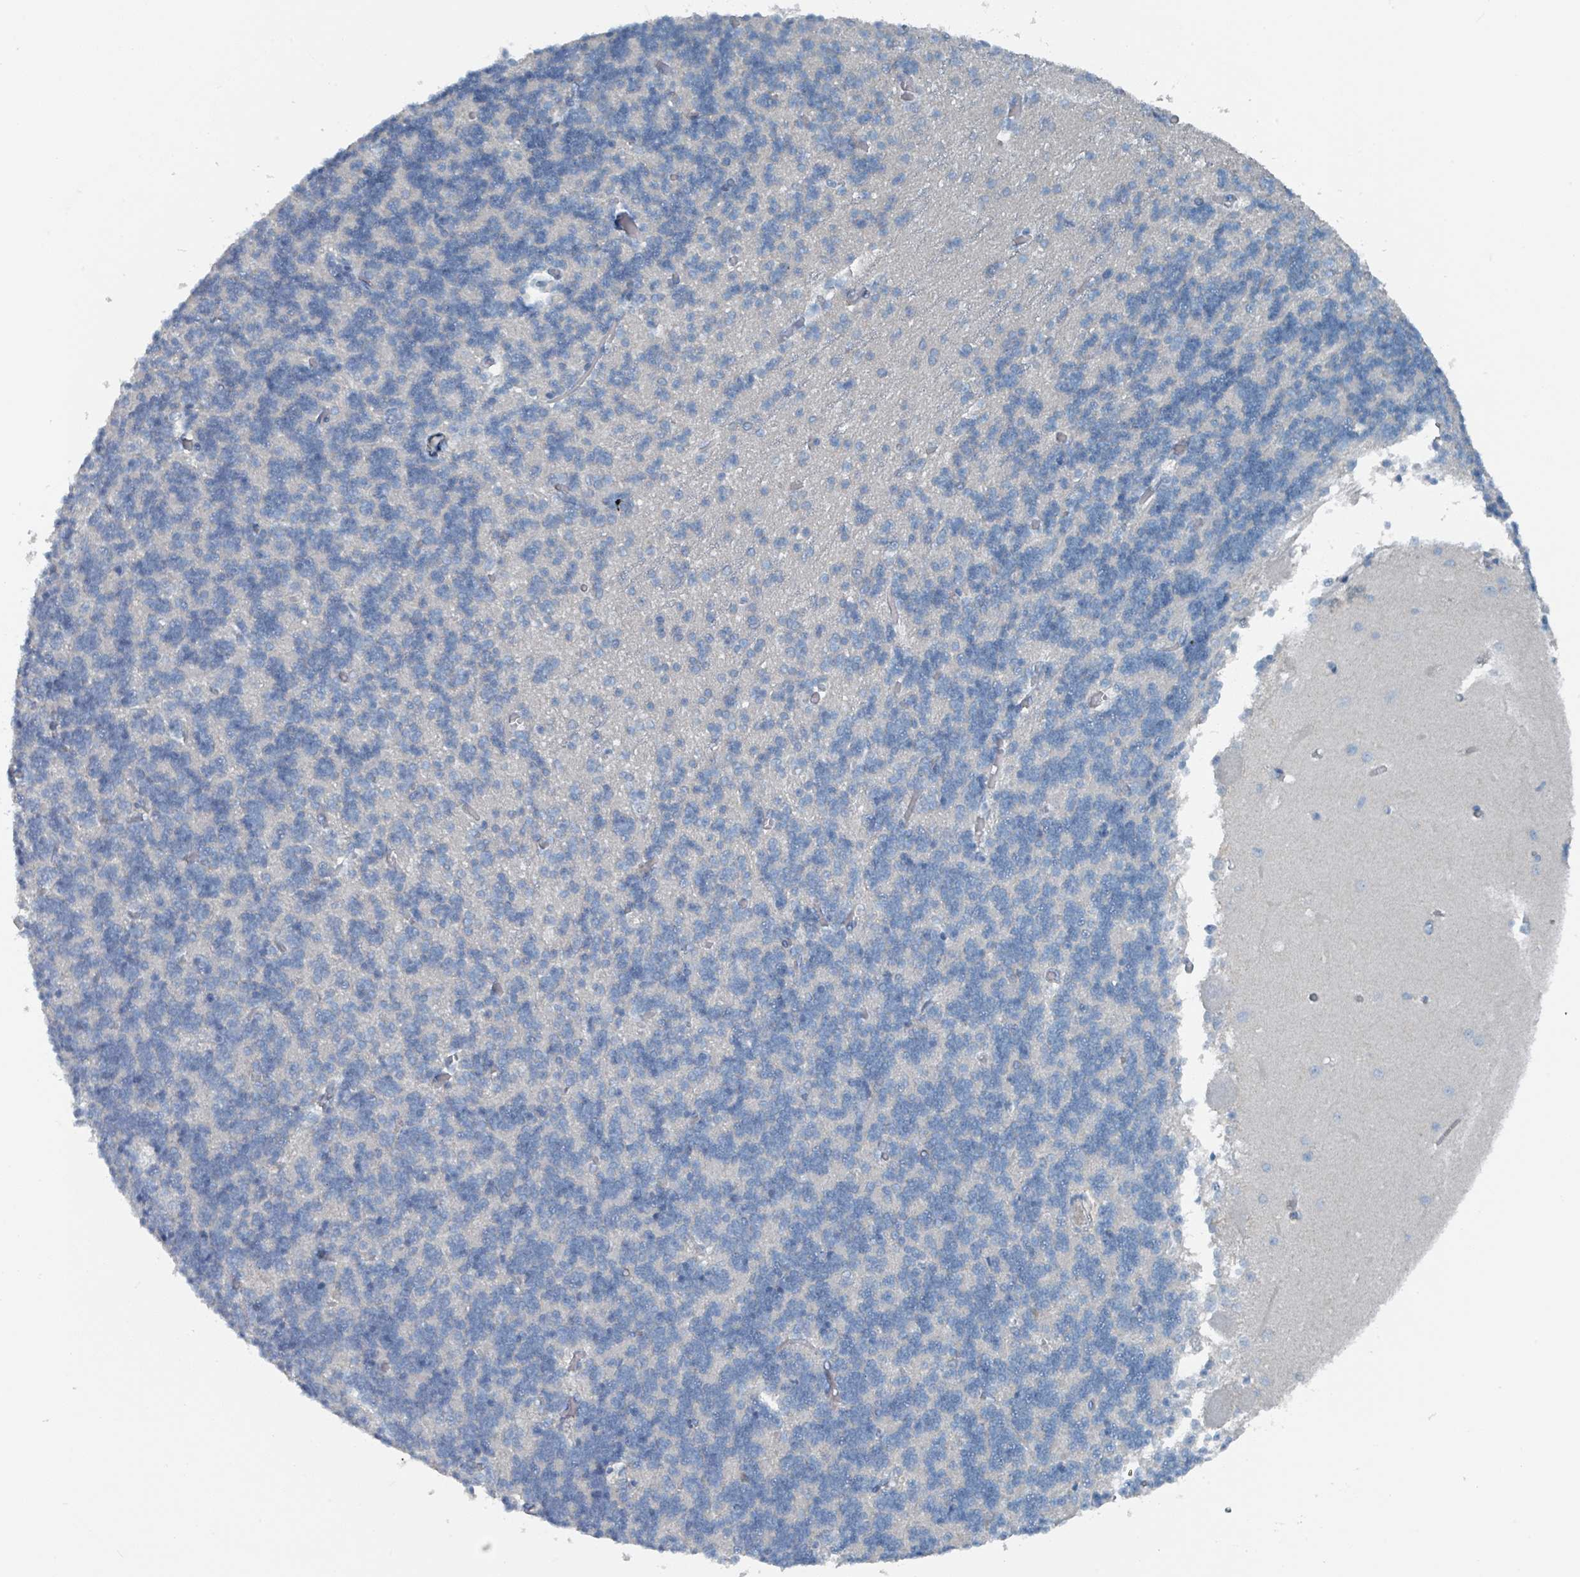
{"staining": {"intensity": "negative", "quantity": "none", "location": "none"}, "tissue": "cerebellum", "cell_type": "Cells in granular layer", "image_type": "normal", "snomed": [{"axis": "morphology", "description": "Normal tissue, NOS"}, {"axis": "topography", "description": "Cerebellum"}], "caption": "An immunohistochemistry (IHC) micrograph of benign cerebellum is shown. There is no staining in cells in granular layer of cerebellum.", "gene": "GAMT", "patient": {"sex": "male", "age": 37}}